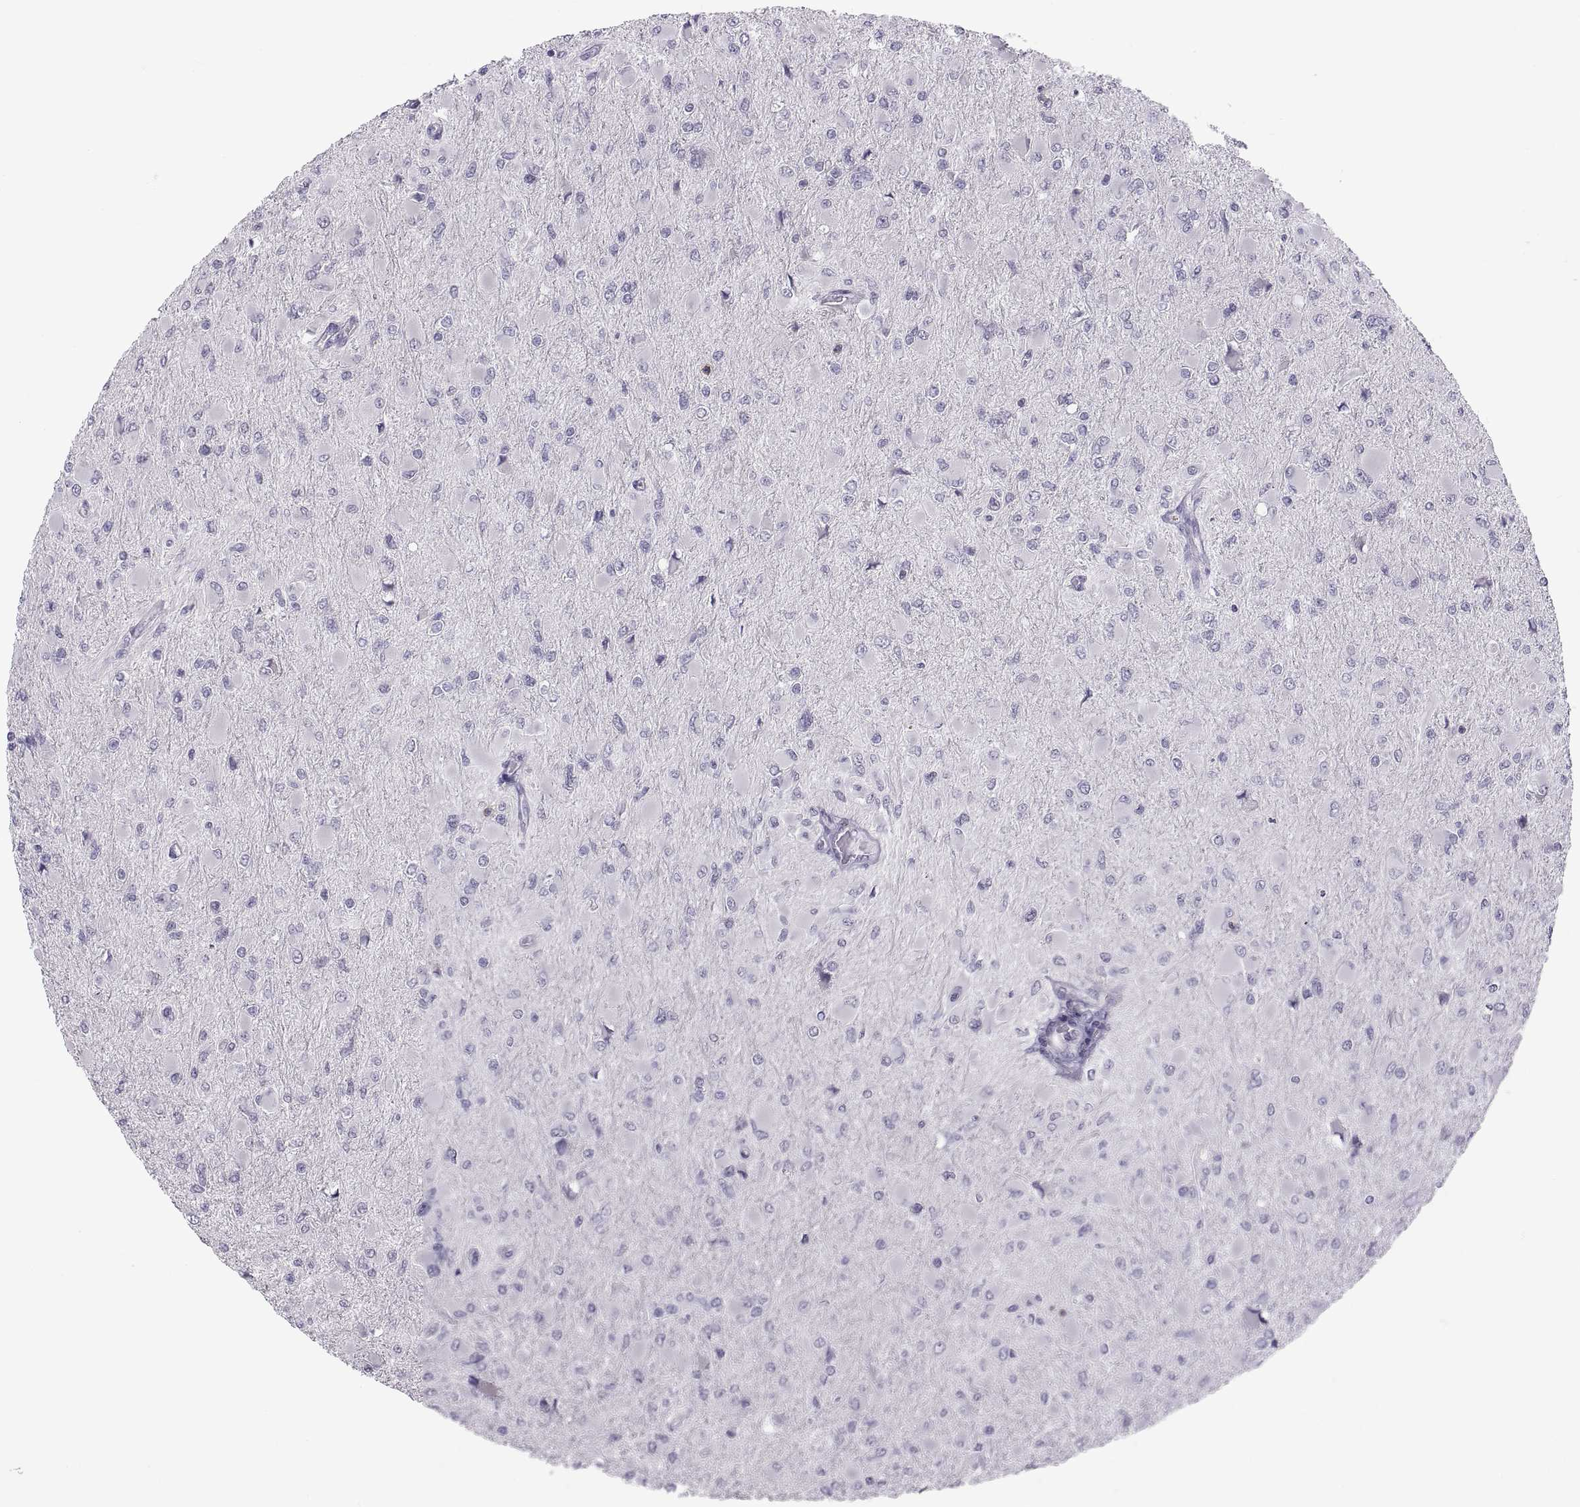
{"staining": {"intensity": "negative", "quantity": "none", "location": "none"}, "tissue": "glioma", "cell_type": "Tumor cells", "image_type": "cancer", "snomed": [{"axis": "morphology", "description": "Glioma, malignant, High grade"}, {"axis": "topography", "description": "Cerebral cortex"}], "caption": "DAB (3,3'-diaminobenzidine) immunohistochemical staining of glioma reveals no significant staining in tumor cells. (DAB (3,3'-diaminobenzidine) immunohistochemistry with hematoxylin counter stain).", "gene": "TTC21A", "patient": {"sex": "female", "age": 36}}